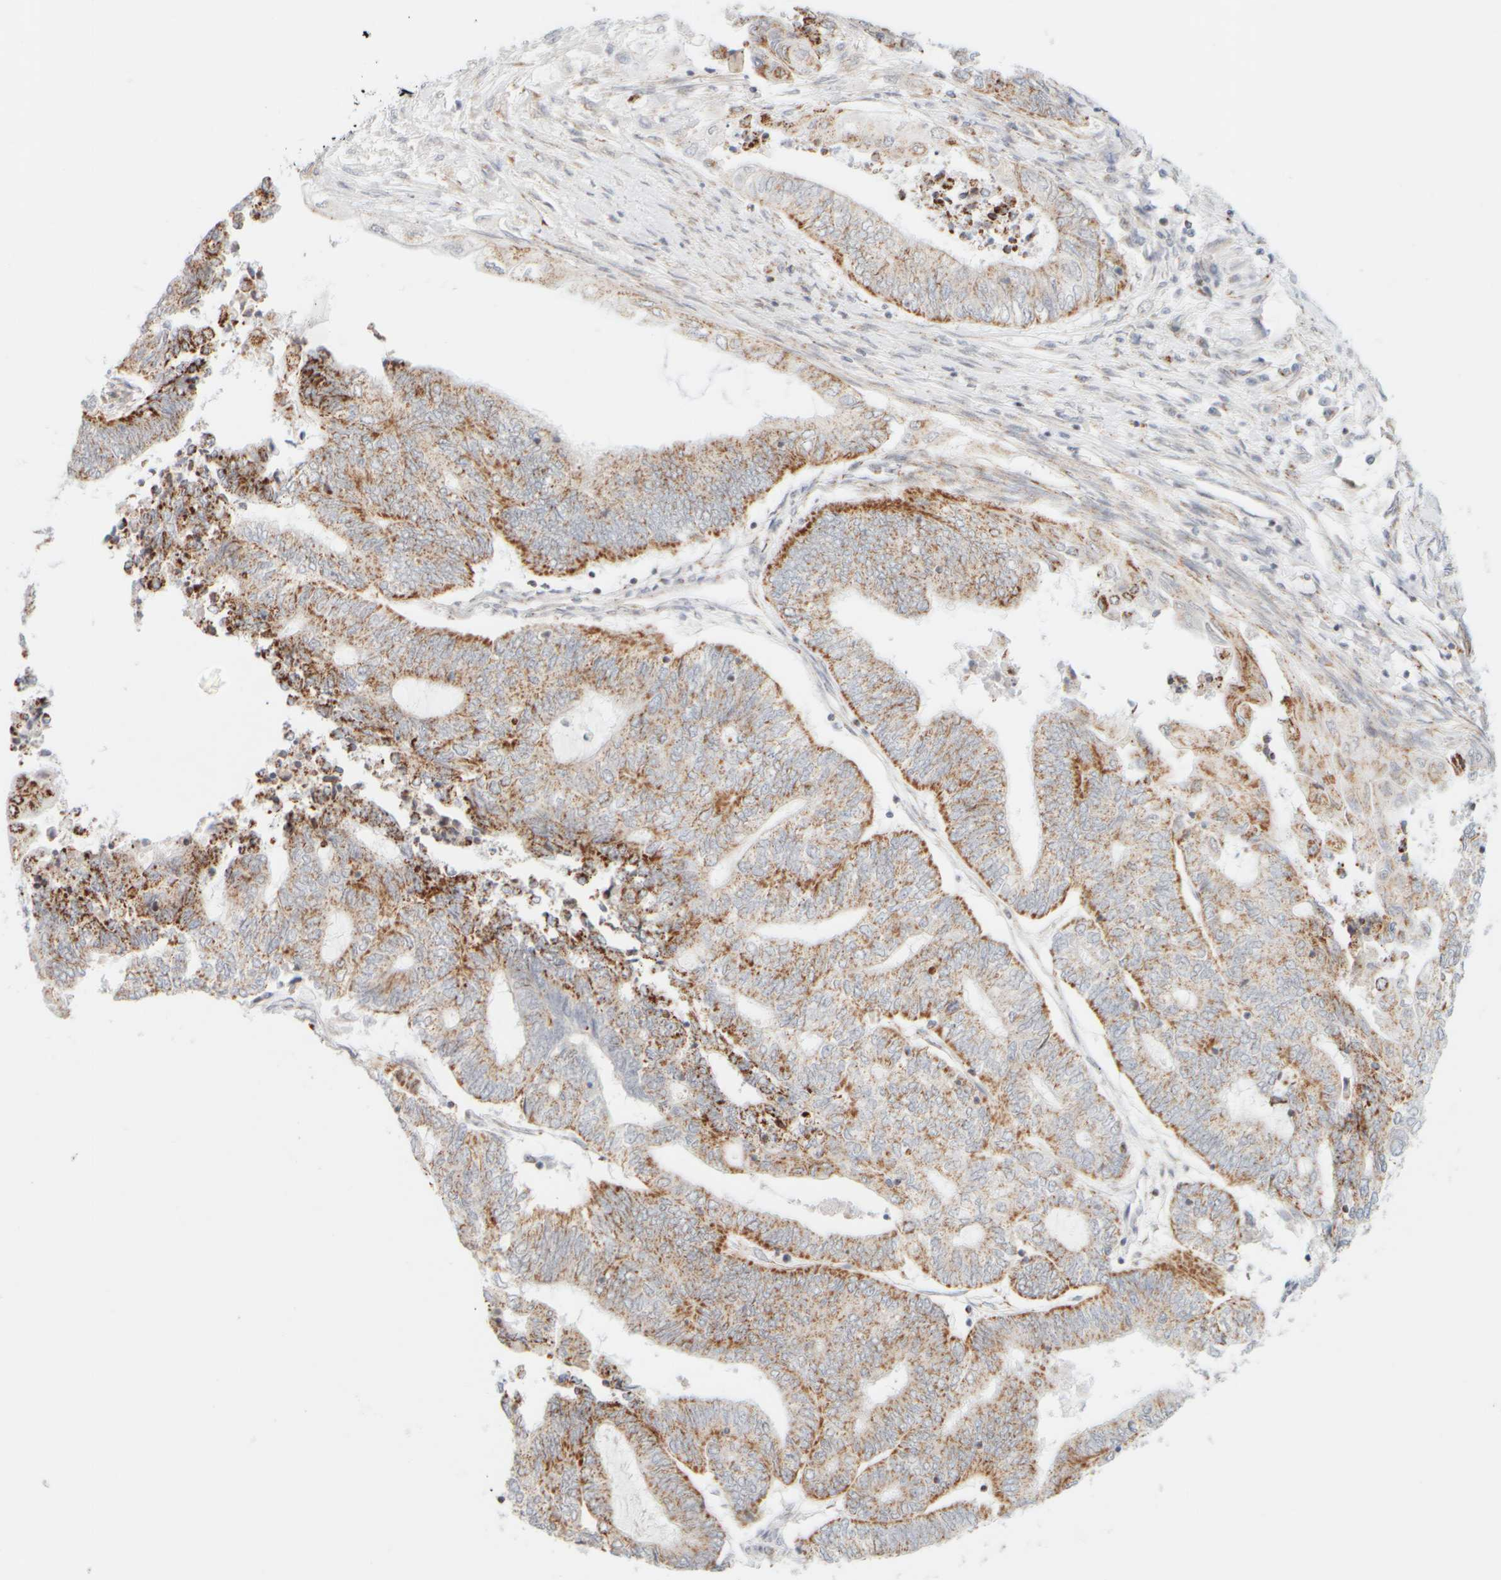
{"staining": {"intensity": "moderate", "quantity": ">75%", "location": "cytoplasmic/membranous"}, "tissue": "endometrial cancer", "cell_type": "Tumor cells", "image_type": "cancer", "snomed": [{"axis": "morphology", "description": "Adenocarcinoma, NOS"}, {"axis": "topography", "description": "Uterus"}, {"axis": "topography", "description": "Endometrium"}], "caption": "Immunohistochemical staining of adenocarcinoma (endometrial) exhibits medium levels of moderate cytoplasmic/membranous protein expression in about >75% of tumor cells.", "gene": "PPM1K", "patient": {"sex": "female", "age": 70}}